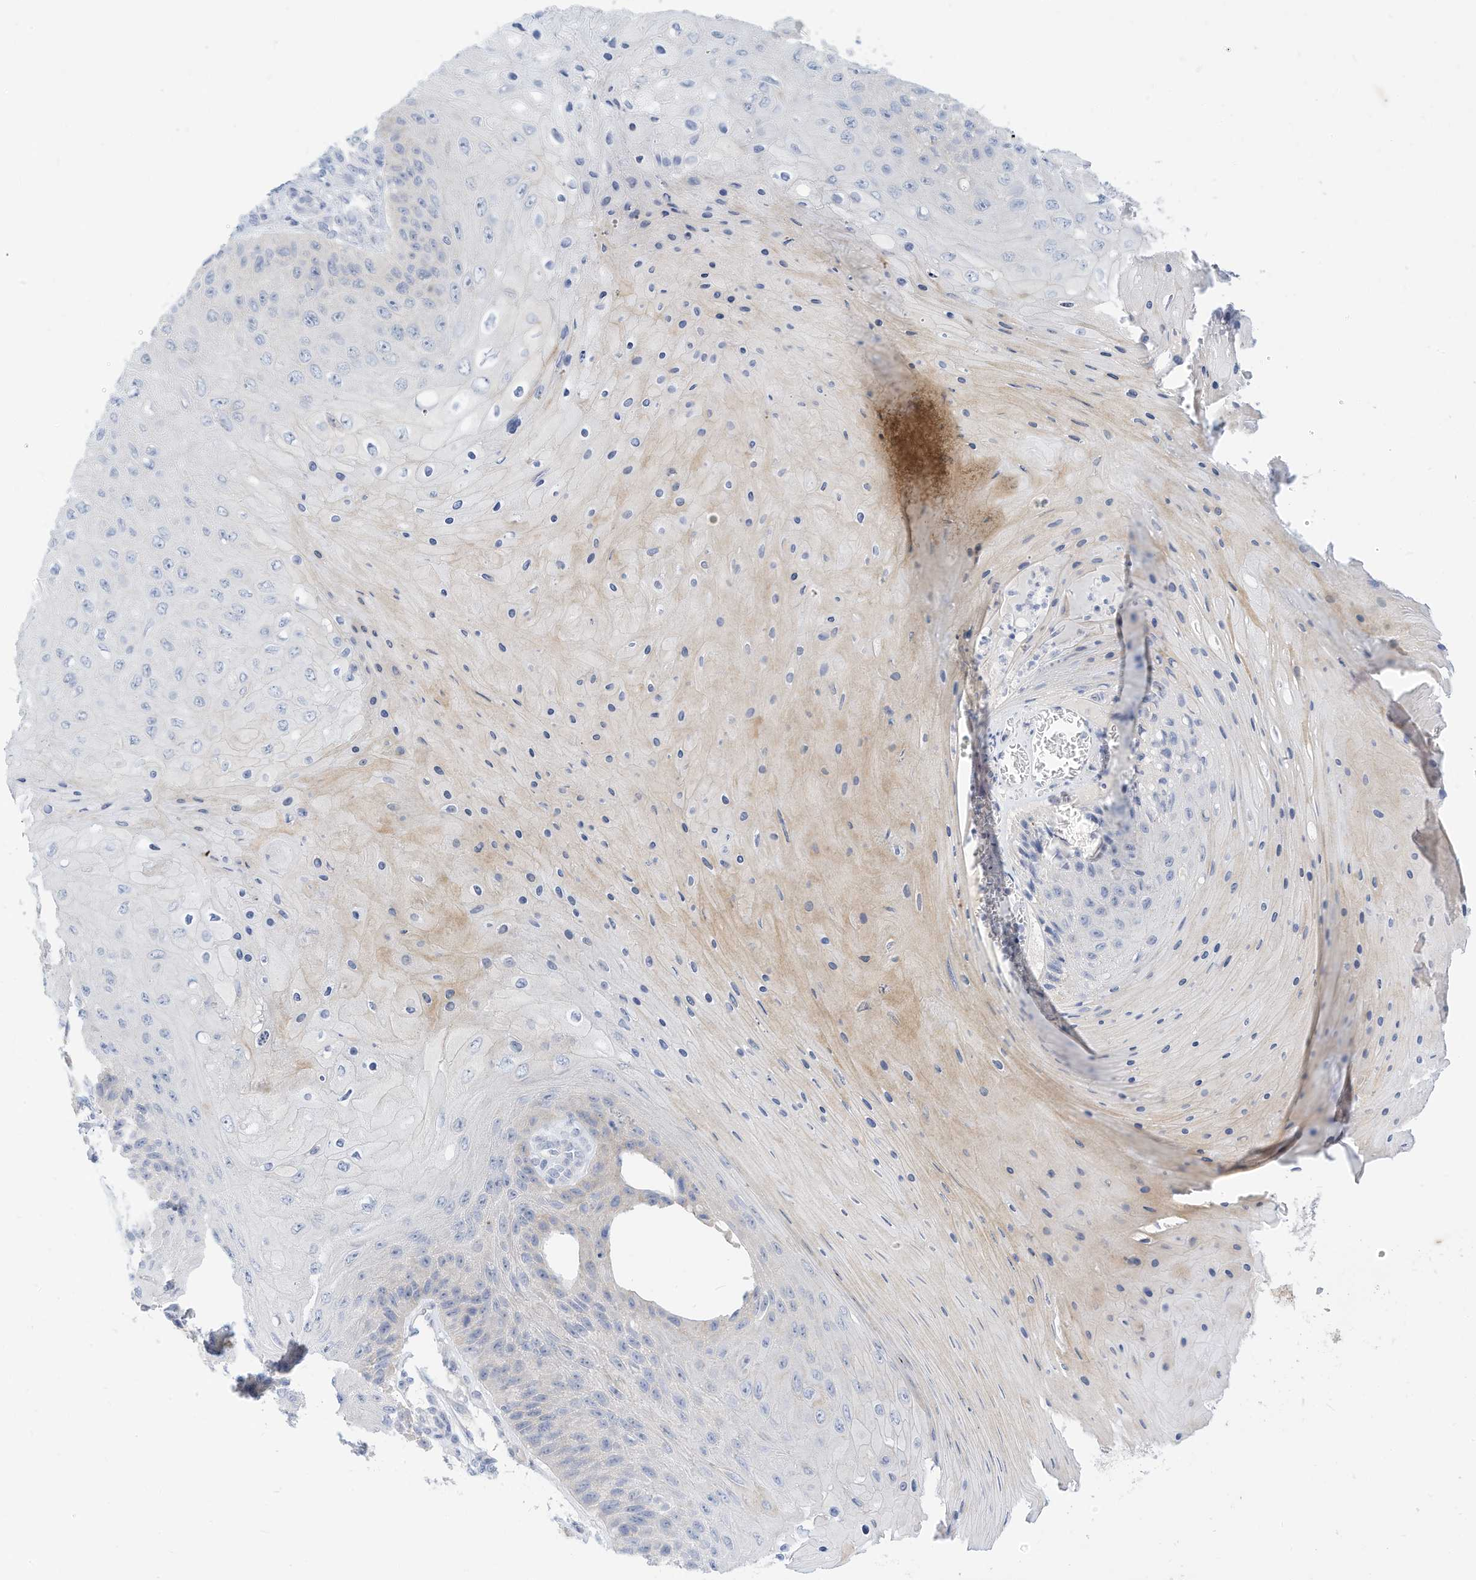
{"staining": {"intensity": "negative", "quantity": "none", "location": "none"}, "tissue": "skin cancer", "cell_type": "Tumor cells", "image_type": "cancer", "snomed": [{"axis": "morphology", "description": "Squamous cell carcinoma, NOS"}, {"axis": "topography", "description": "Skin"}], "caption": "IHC histopathology image of neoplastic tissue: human skin cancer stained with DAB (3,3'-diaminobenzidine) demonstrates no significant protein expression in tumor cells.", "gene": "SPOCD1", "patient": {"sex": "female", "age": 88}}